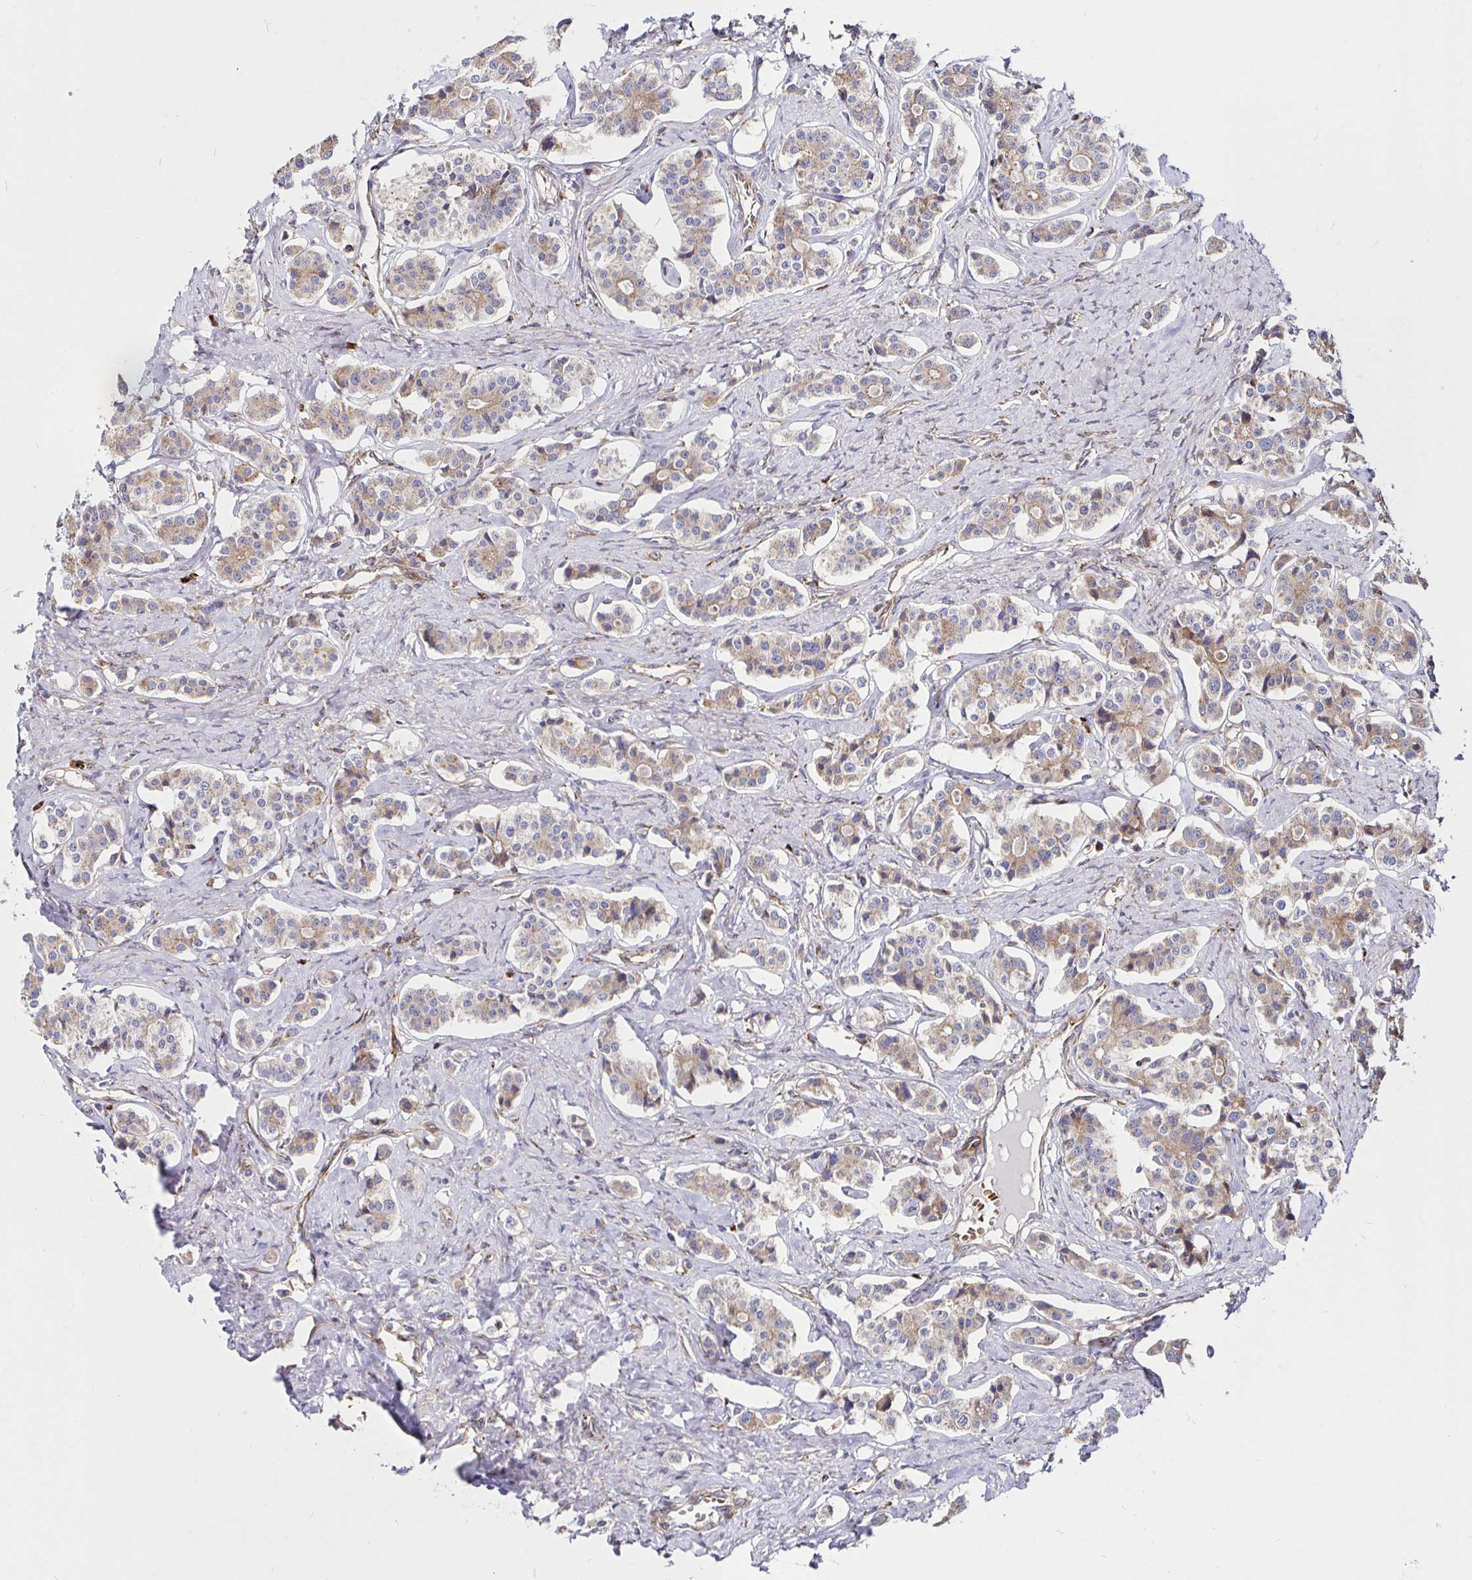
{"staining": {"intensity": "weak", "quantity": "25%-75%", "location": "cytoplasmic/membranous"}, "tissue": "carcinoid", "cell_type": "Tumor cells", "image_type": "cancer", "snomed": [{"axis": "morphology", "description": "Carcinoid, malignant, NOS"}, {"axis": "topography", "description": "Small intestine"}], "caption": "This is a micrograph of IHC staining of carcinoid, which shows weak staining in the cytoplasmic/membranous of tumor cells.", "gene": "SMYD3", "patient": {"sex": "male", "age": 63}}